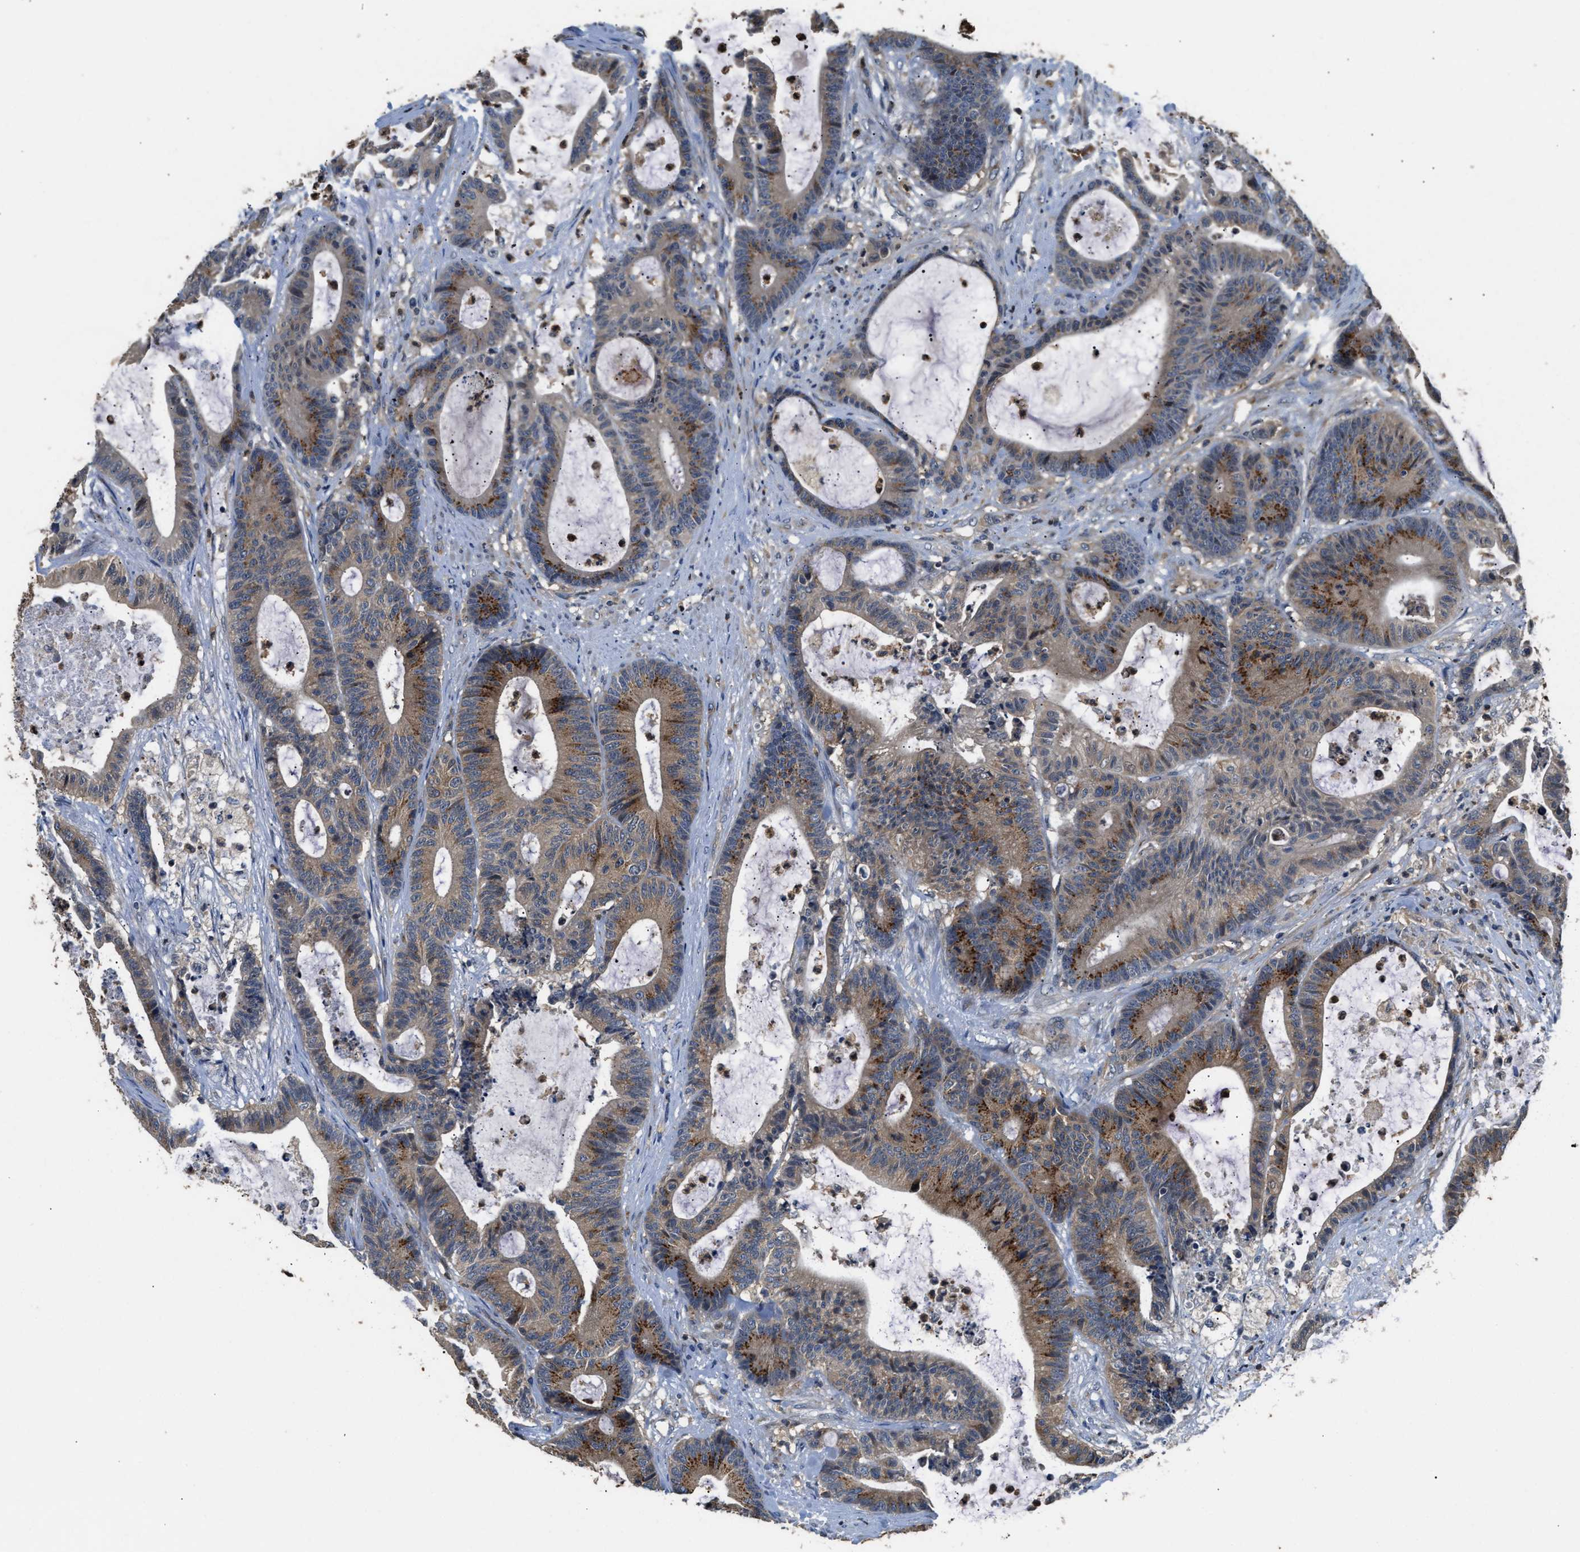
{"staining": {"intensity": "moderate", "quantity": "25%-75%", "location": "cytoplasmic/membranous"}, "tissue": "colorectal cancer", "cell_type": "Tumor cells", "image_type": "cancer", "snomed": [{"axis": "morphology", "description": "Adenocarcinoma, NOS"}, {"axis": "topography", "description": "Colon"}], "caption": "About 25%-75% of tumor cells in human adenocarcinoma (colorectal) display moderate cytoplasmic/membranous protein expression as visualized by brown immunohistochemical staining.", "gene": "CHUK", "patient": {"sex": "female", "age": 84}}